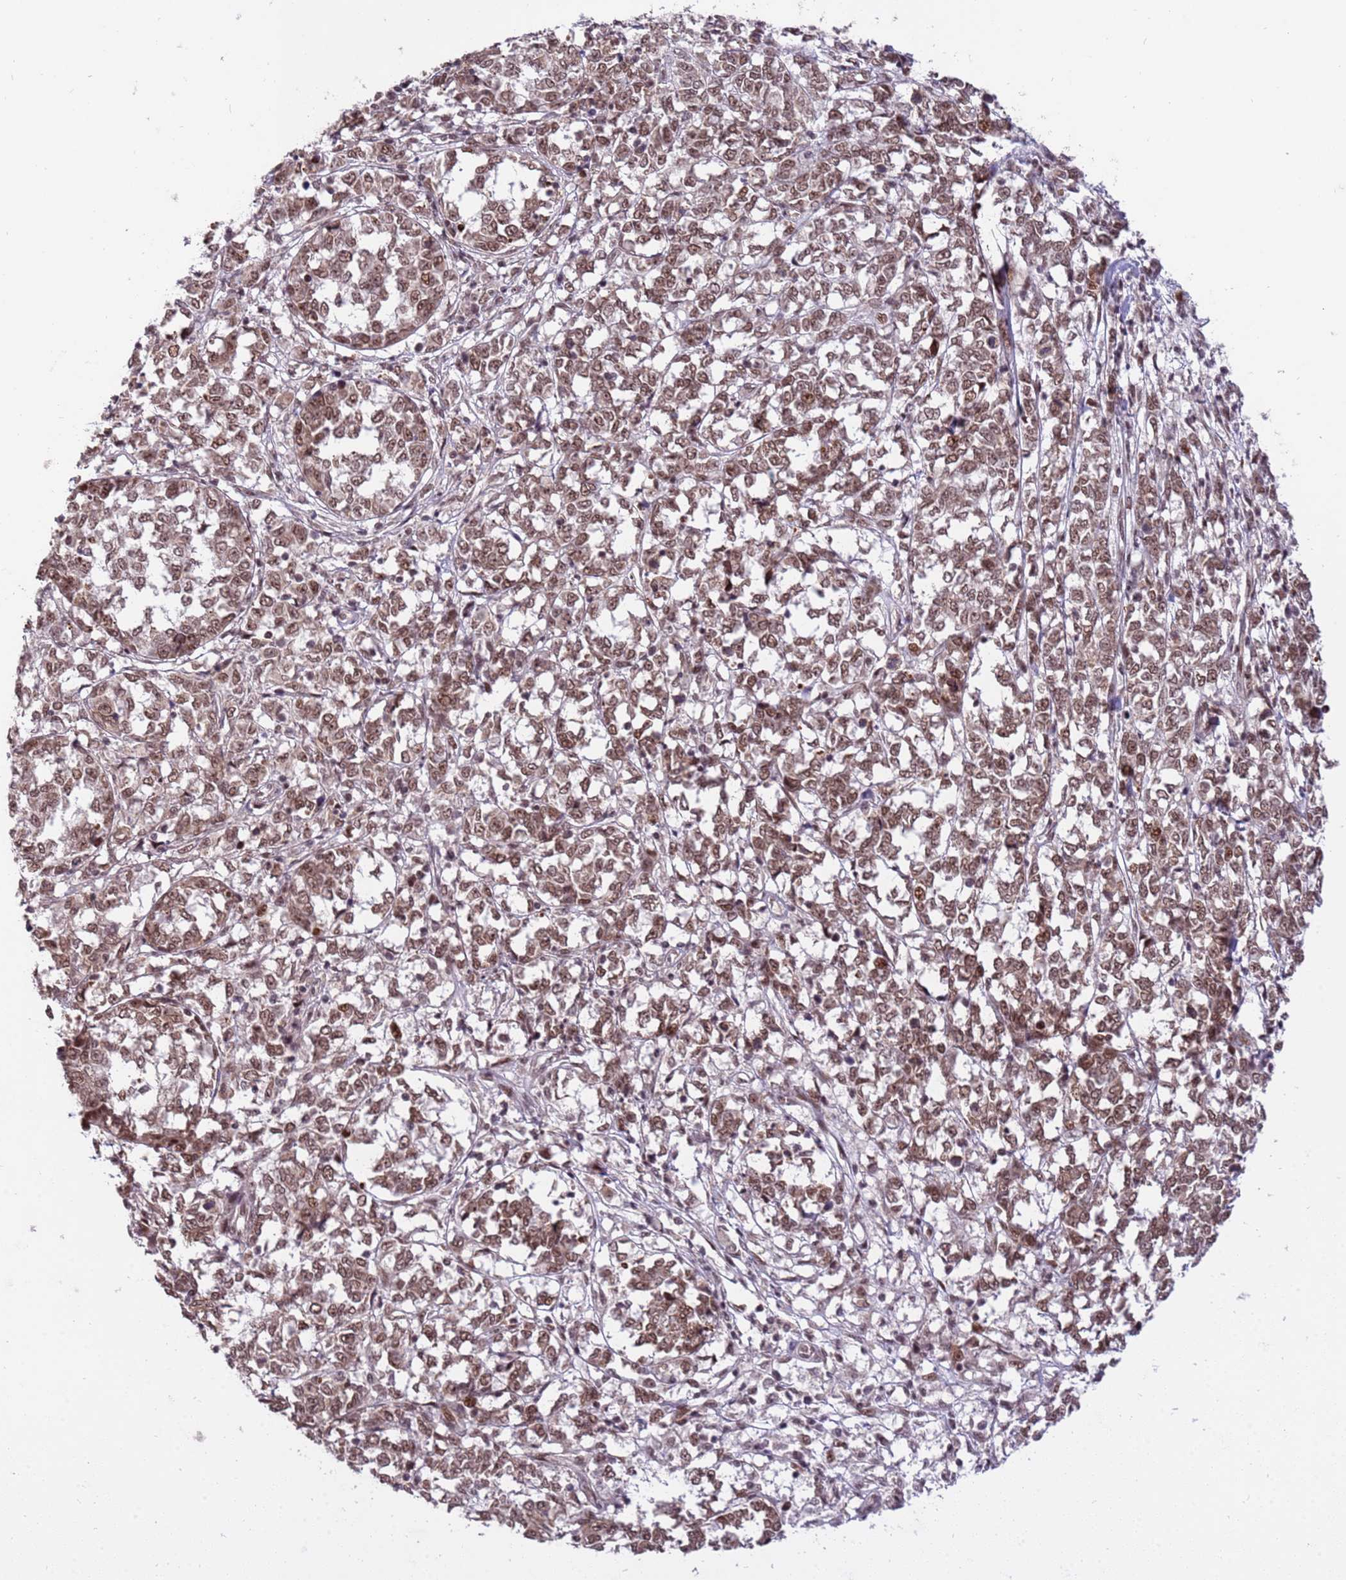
{"staining": {"intensity": "moderate", "quantity": ">75%", "location": "nuclear"}, "tissue": "melanoma", "cell_type": "Tumor cells", "image_type": "cancer", "snomed": [{"axis": "morphology", "description": "Malignant melanoma, NOS"}, {"axis": "topography", "description": "Skin"}], "caption": "An IHC photomicrograph of neoplastic tissue is shown. Protein staining in brown labels moderate nuclear positivity in malignant melanoma within tumor cells.", "gene": "PPM1H", "patient": {"sex": "female", "age": 72}}